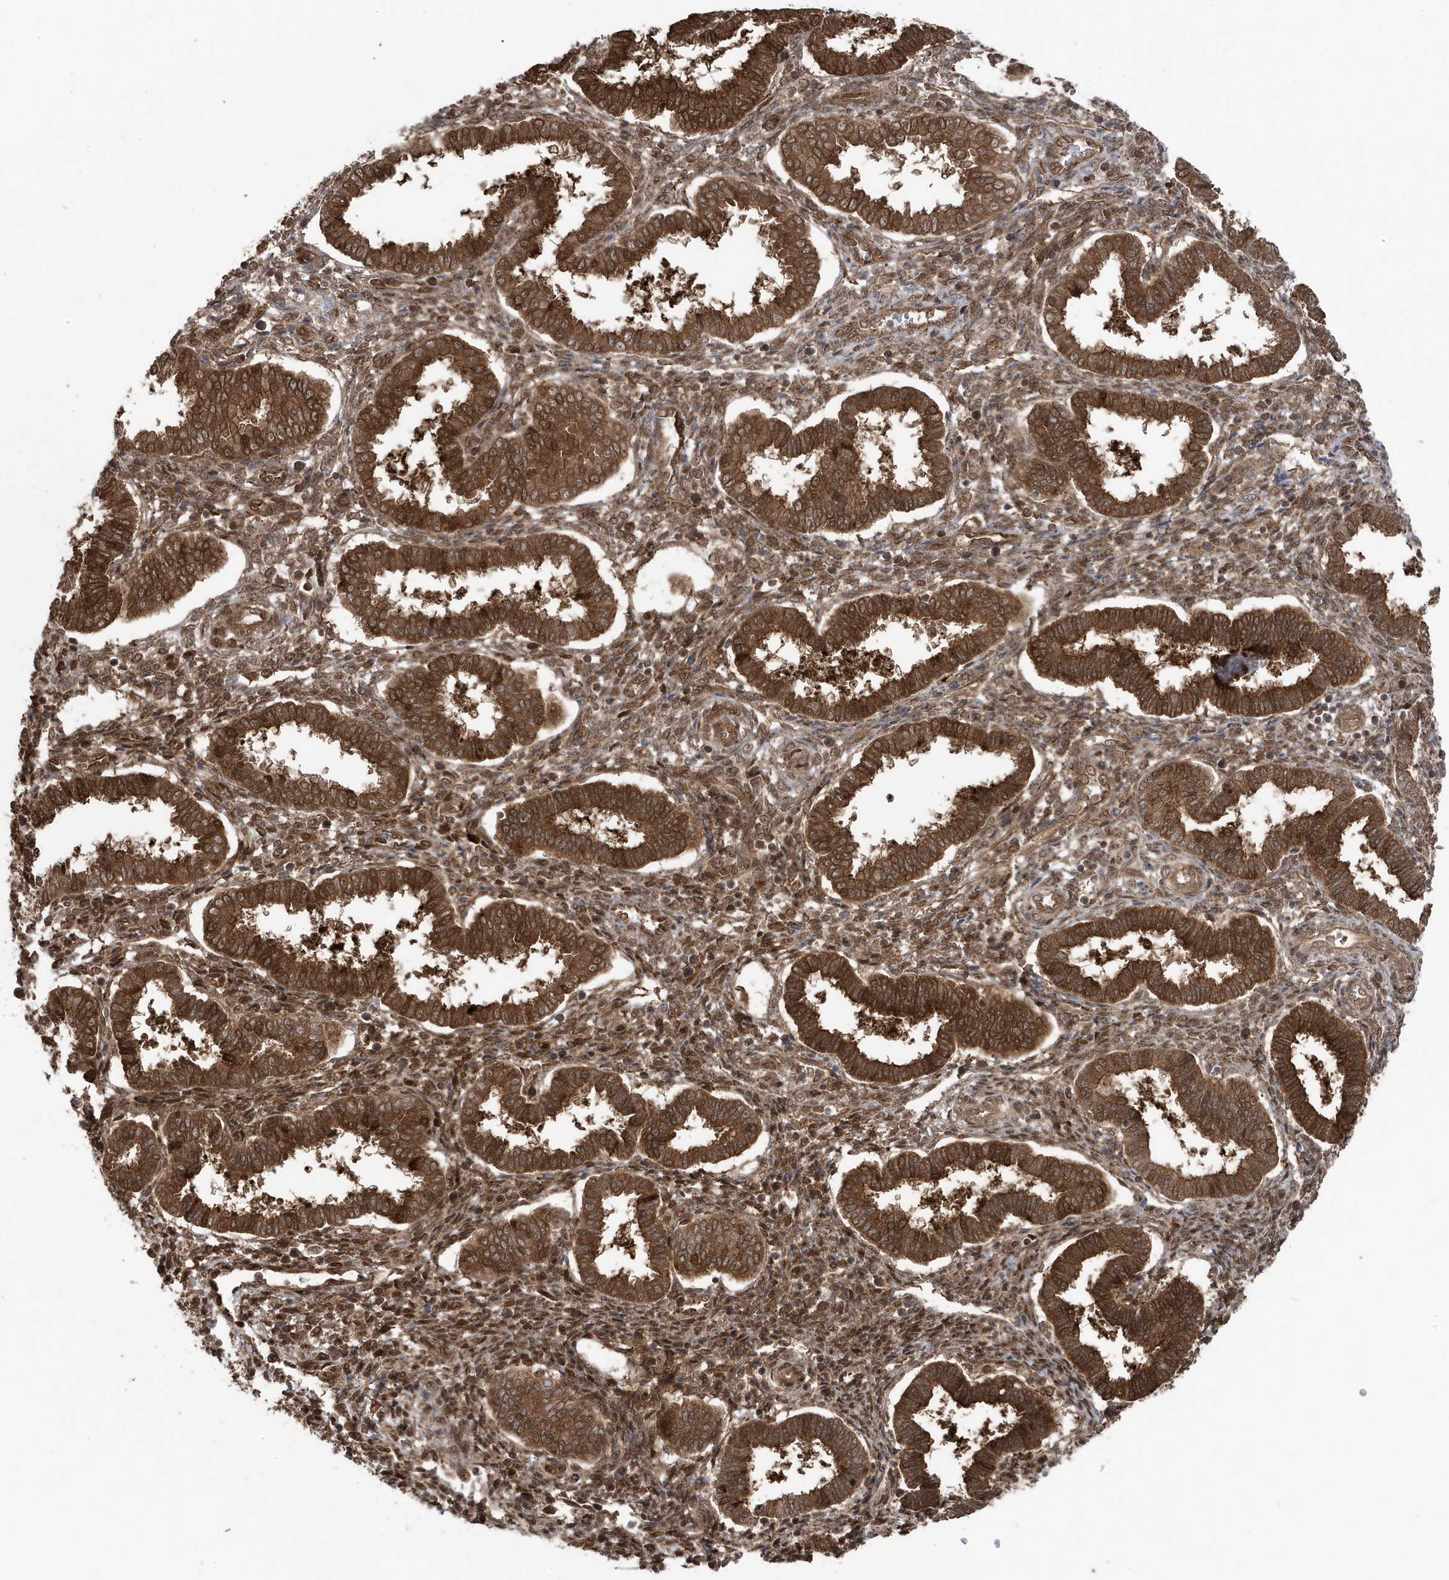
{"staining": {"intensity": "moderate", "quantity": ">75%", "location": "cytoplasmic/membranous,nuclear"}, "tissue": "endometrium", "cell_type": "Cells in endometrial stroma", "image_type": "normal", "snomed": [{"axis": "morphology", "description": "Normal tissue, NOS"}, {"axis": "topography", "description": "Endometrium"}], "caption": "Endometrium stained with immunohistochemistry (IHC) displays moderate cytoplasmic/membranous,nuclear expression in approximately >75% of cells in endometrial stroma.", "gene": "MAPK1IP1L", "patient": {"sex": "female", "age": 24}}